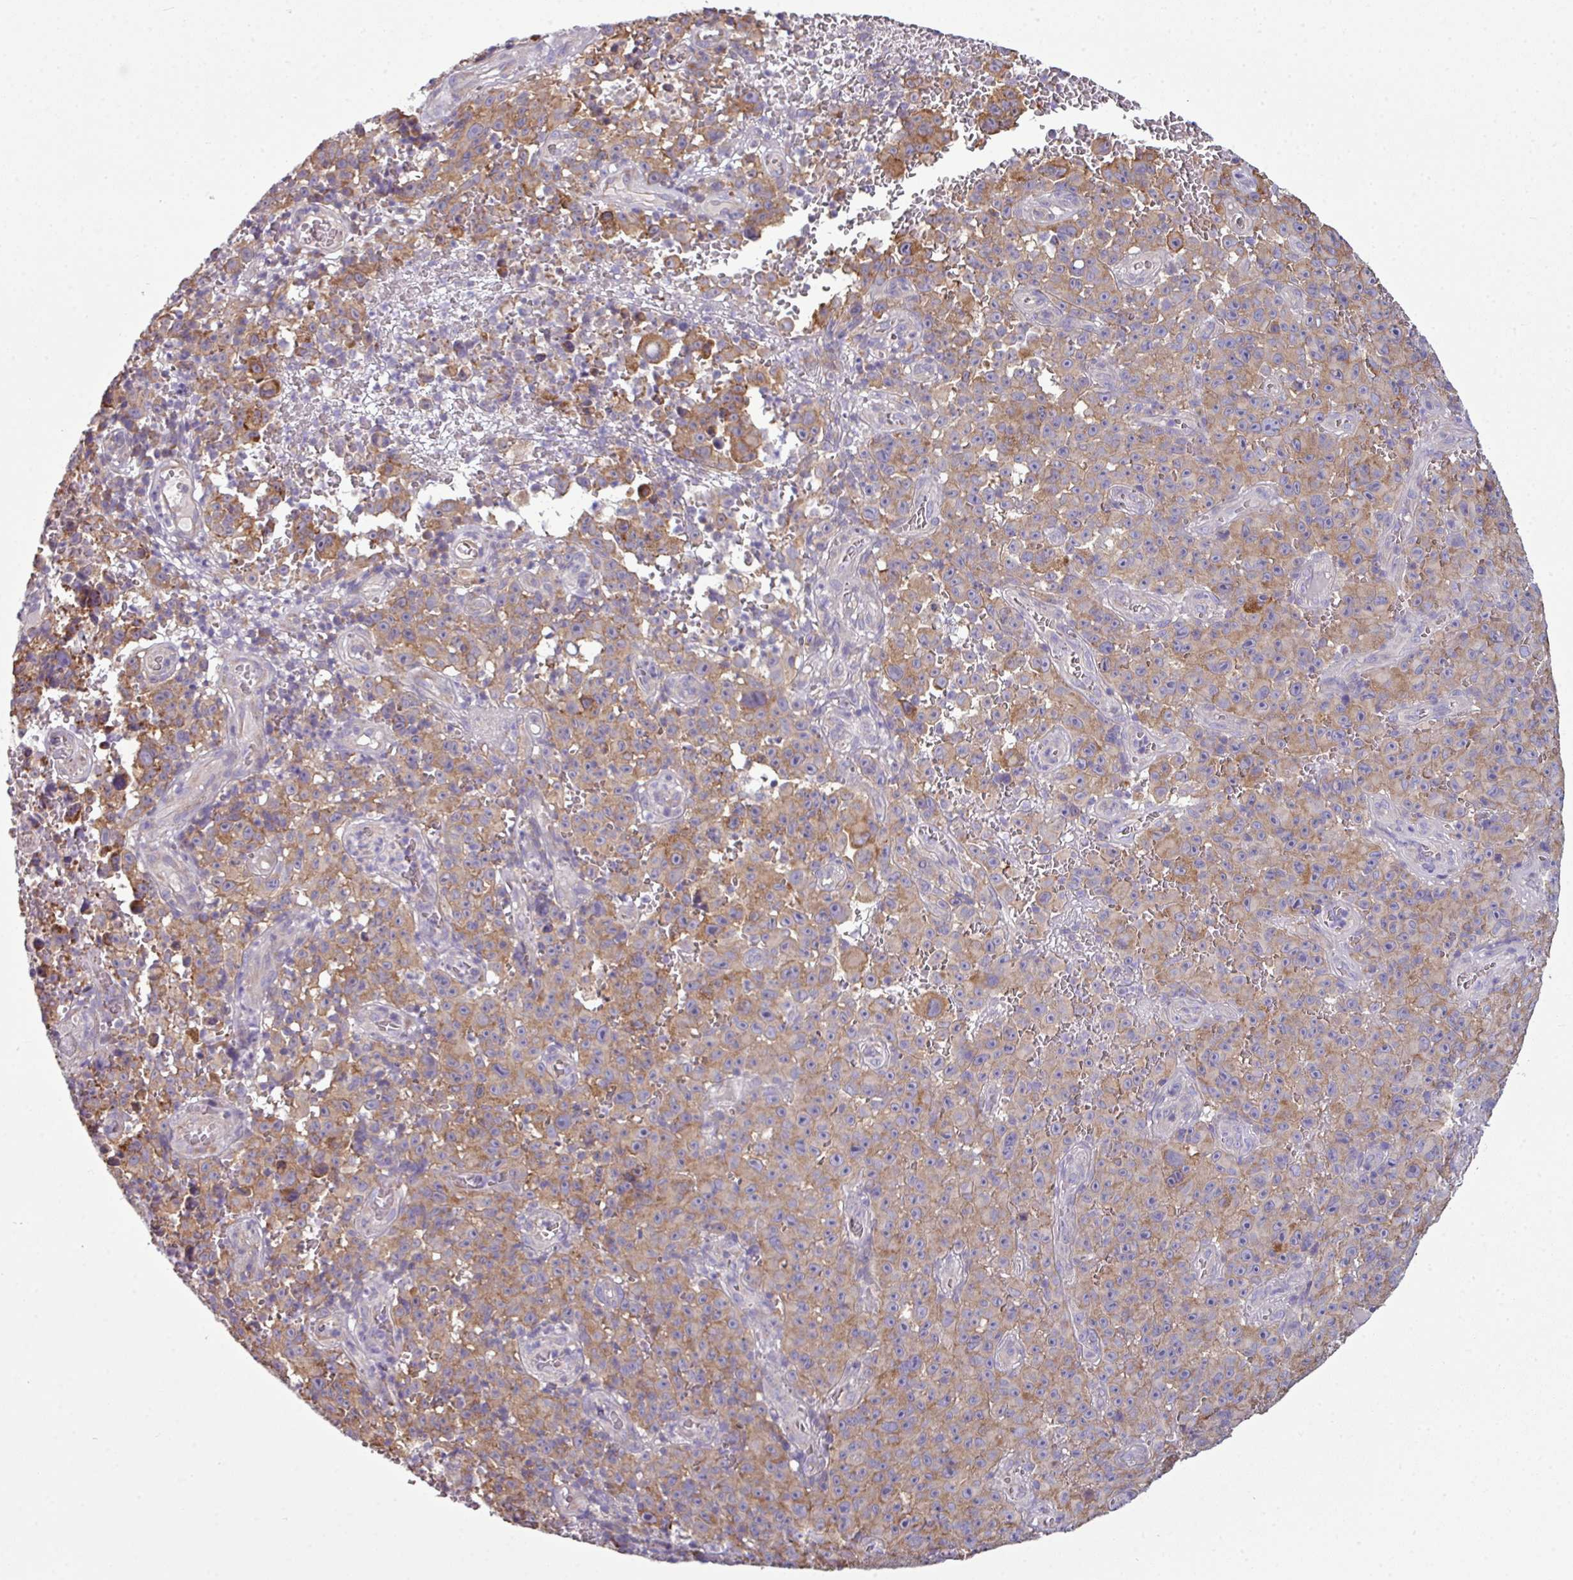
{"staining": {"intensity": "moderate", "quantity": ">75%", "location": "cytoplasmic/membranous"}, "tissue": "melanoma", "cell_type": "Tumor cells", "image_type": "cancer", "snomed": [{"axis": "morphology", "description": "Malignant melanoma, NOS"}, {"axis": "topography", "description": "Skin"}], "caption": "The image displays a brown stain indicating the presence of a protein in the cytoplasmic/membranous of tumor cells in melanoma.", "gene": "AGAP5", "patient": {"sex": "female", "age": 82}}